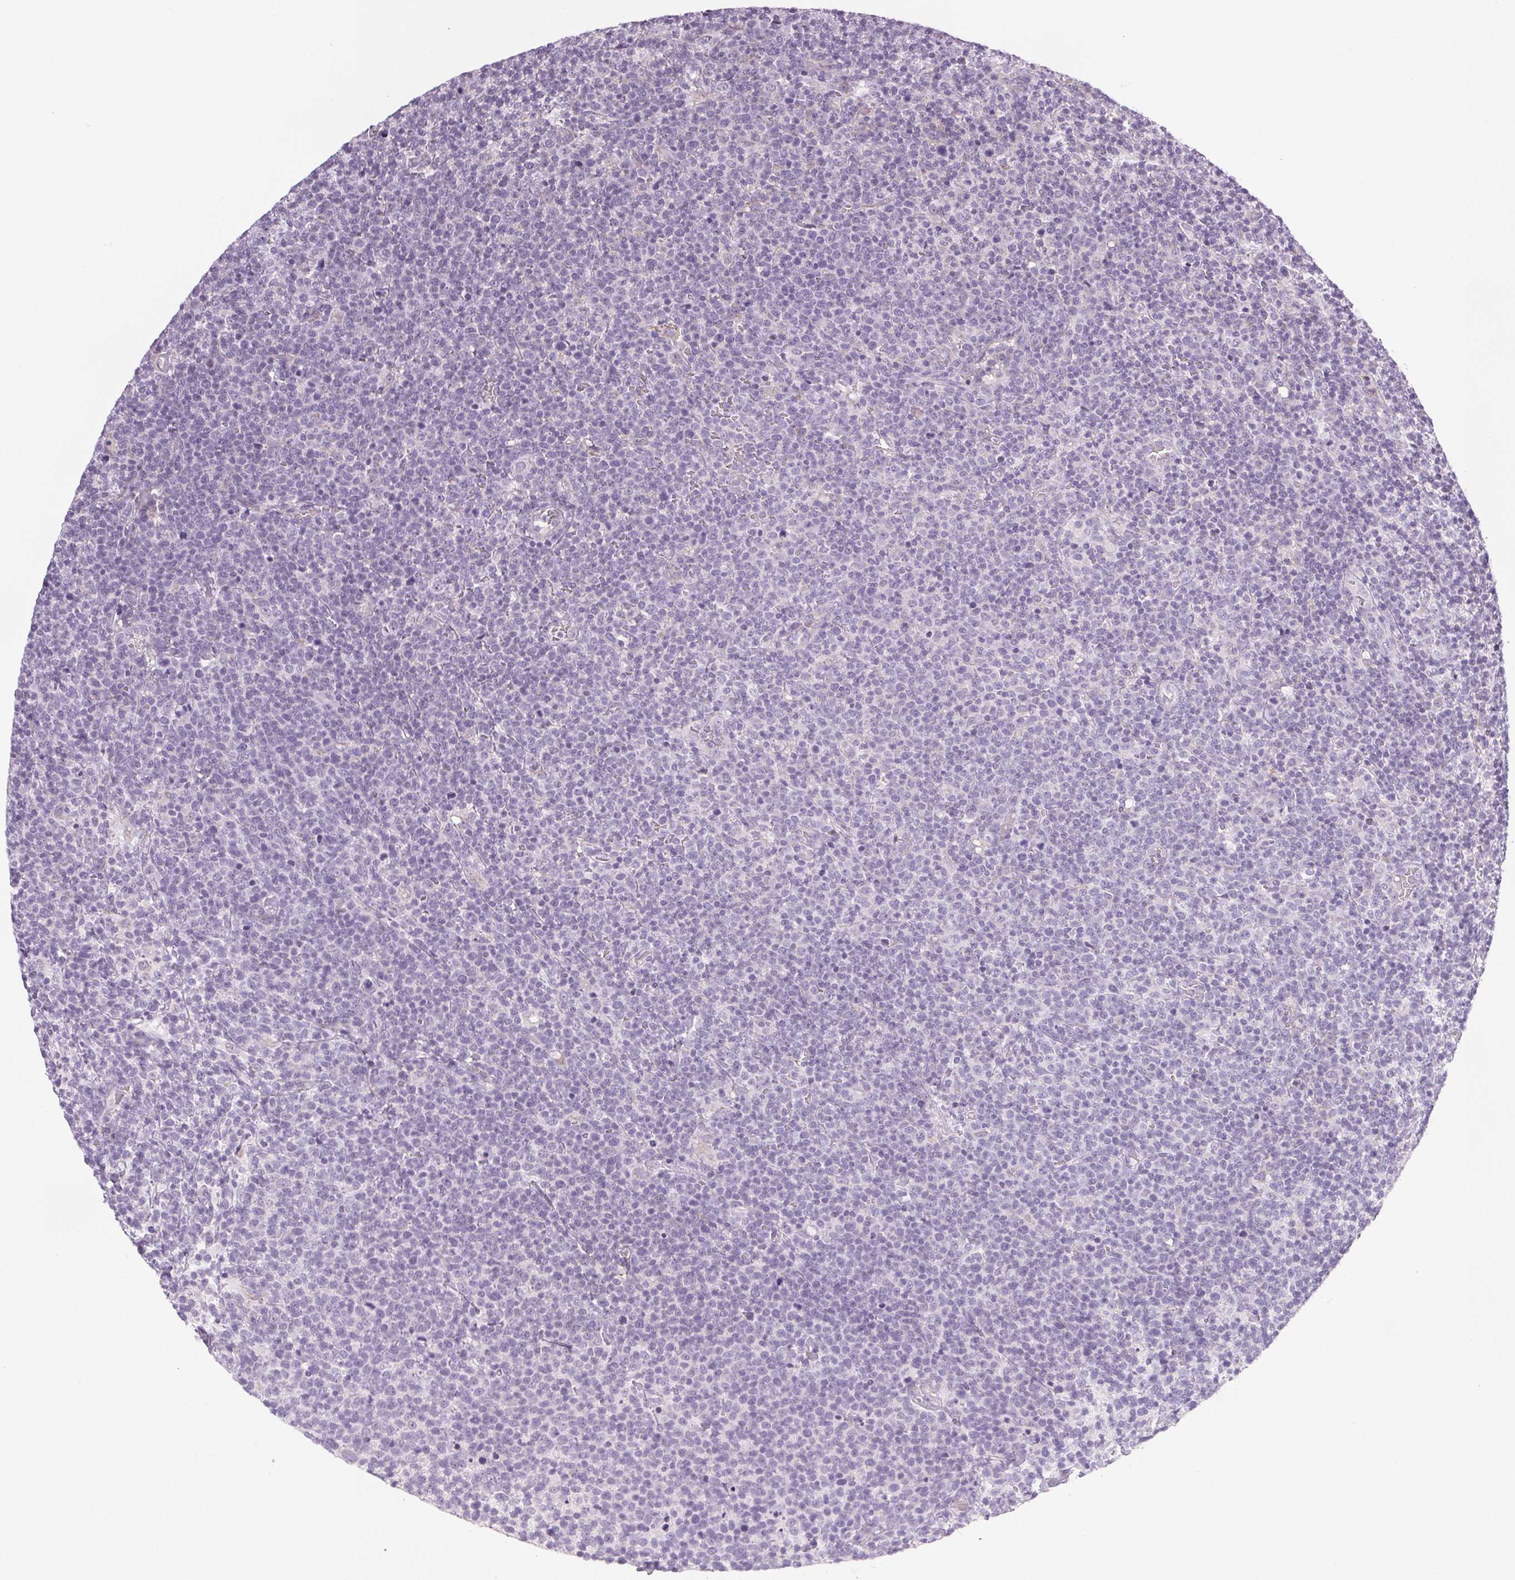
{"staining": {"intensity": "negative", "quantity": "none", "location": "none"}, "tissue": "lymphoma", "cell_type": "Tumor cells", "image_type": "cancer", "snomed": [{"axis": "morphology", "description": "Malignant lymphoma, non-Hodgkin's type, High grade"}, {"axis": "topography", "description": "Lymph node"}], "caption": "High power microscopy histopathology image of an immunohistochemistry photomicrograph of high-grade malignant lymphoma, non-Hodgkin's type, revealing no significant positivity in tumor cells.", "gene": "COL7A1", "patient": {"sex": "male", "age": 61}}